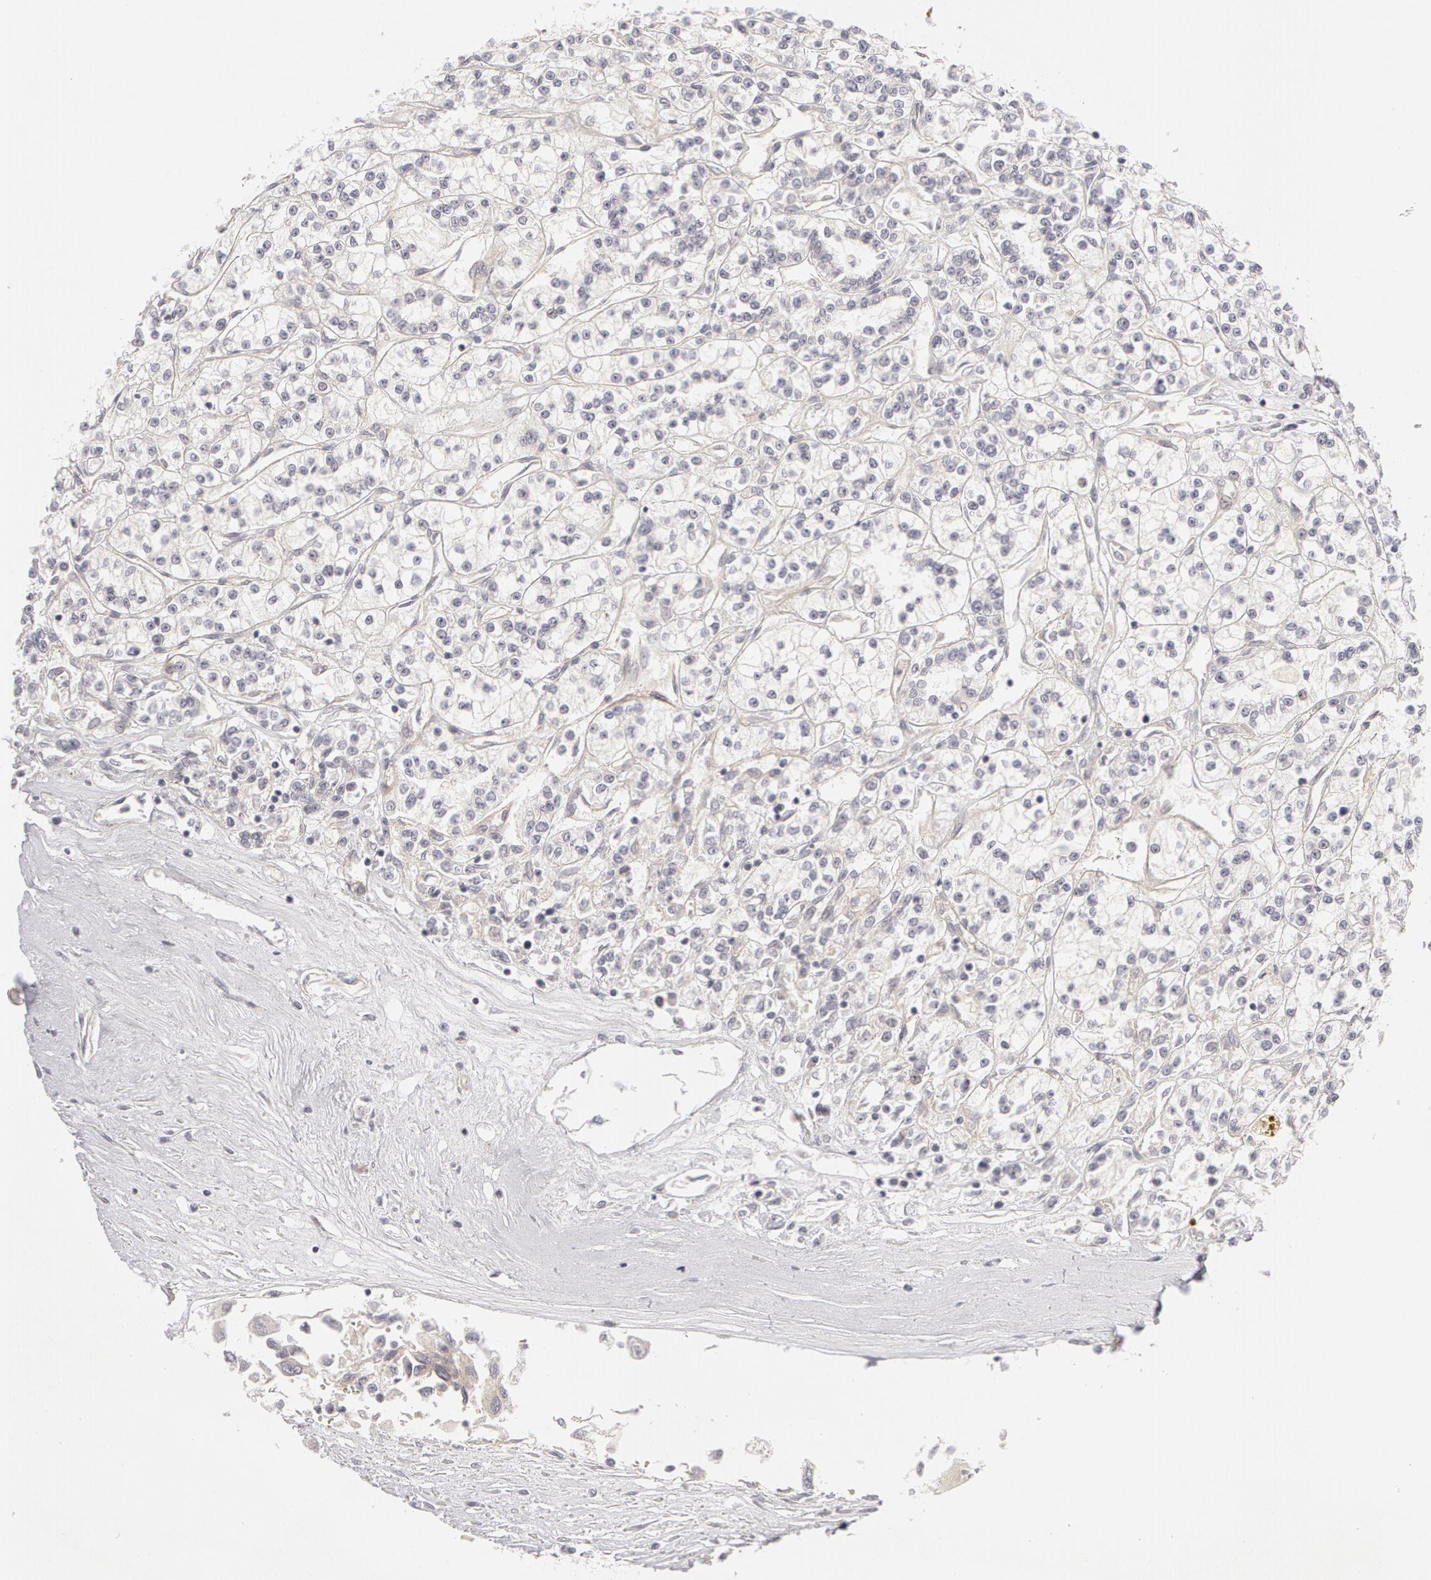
{"staining": {"intensity": "negative", "quantity": "none", "location": "none"}, "tissue": "renal cancer", "cell_type": "Tumor cells", "image_type": "cancer", "snomed": [{"axis": "morphology", "description": "Adenocarcinoma, NOS"}, {"axis": "topography", "description": "Kidney"}], "caption": "Renal cancer was stained to show a protein in brown. There is no significant expression in tumor cells.", "gene": "ABCB1", "patient": {"sex": "female", "age": 76}}